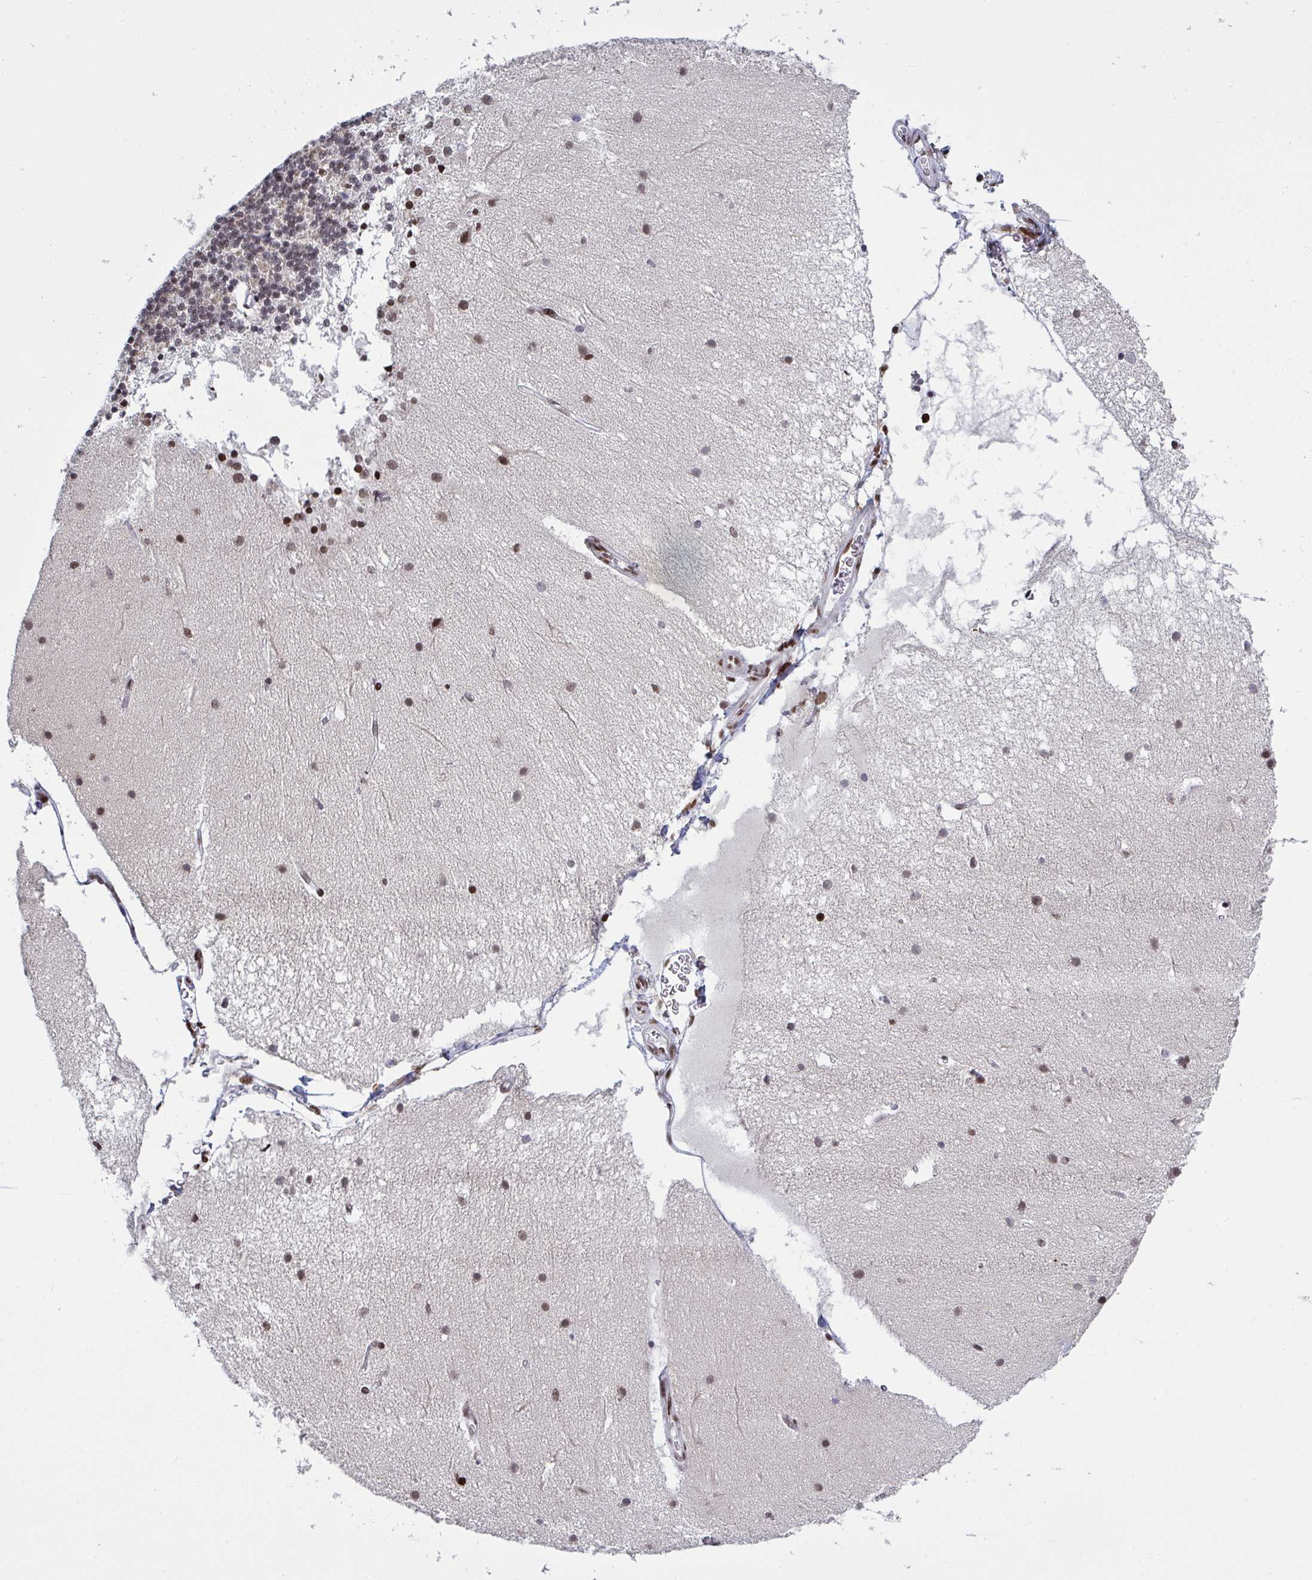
{"staining": {"intensity": "moderate", "quantity": ">75%", "location": "nuclear"}, "tissue": "cerebellum", "cell_type": "Cells in granular layer", "image_type": "normal", "snomed": [{"axis": "morphology", "description": "Normal tissue, NOS"}, {"axis": "topography", "description": "Cerebellum"}], "caption": "Immunohistochemical staining of unremarkable human cerebellum shows medium levels of moderate nuclear expression in approximately >75% of cells in granular layer.", "gene": "ZNF607", "patient": {"sex": "female", "age": 54}}